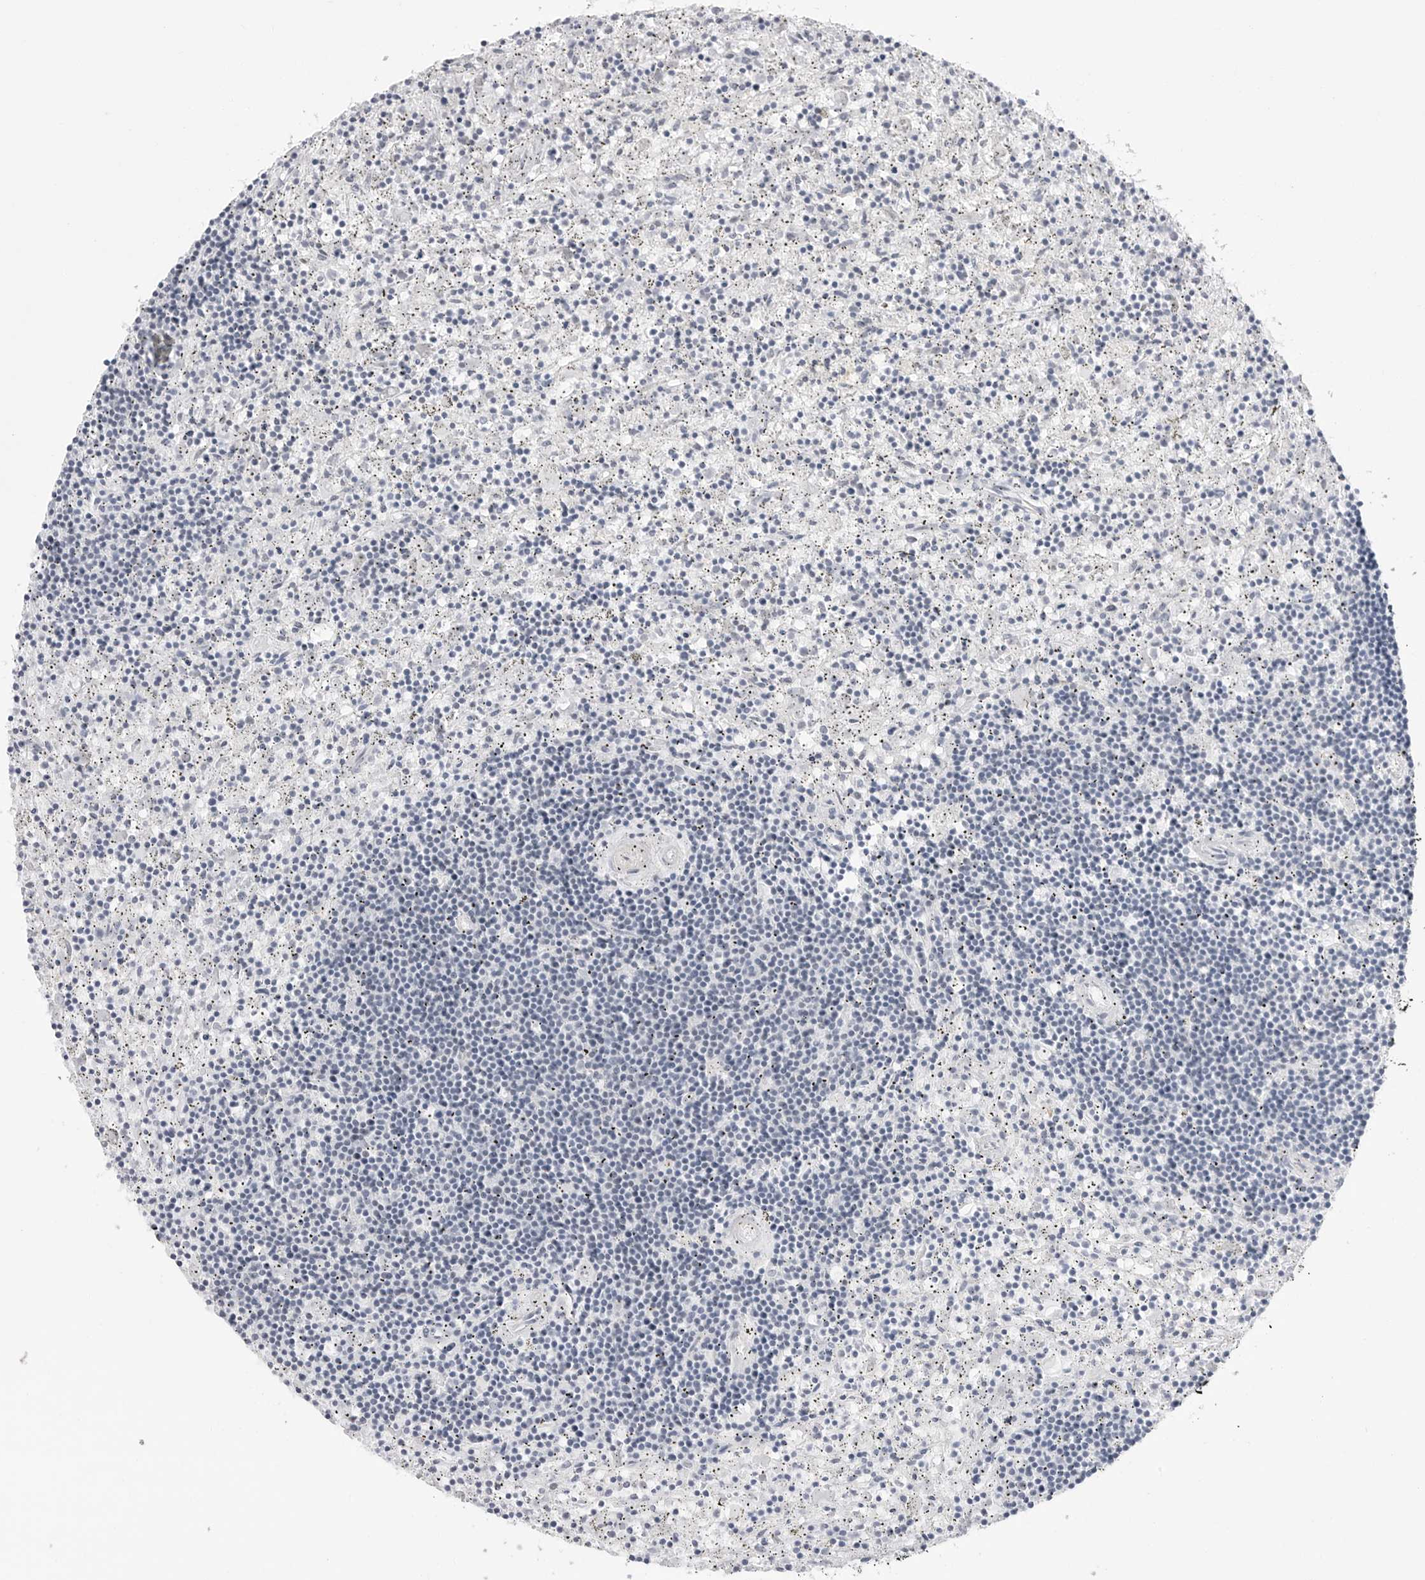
{"staining": {"intensity": "negative", "quantity": "none", "location": "none"}, "tissue": "lymphoma", "cell_type": "Tumor cells", "image_type": "cancer", "snomed": [{"axis": "morphology", "description": "Malignant lymphoma, non-Hodgkin's type, Low grade"}, {"axis": "topography", "description": "Spleen"}], "caption": "This photomicrograph is of lymphoma stained with immunohistochemistry (IHC) to label a protein in brown with the nuclei are counter-stained blue. There is no staining in tumor cells.", "gene": "C1orf162", "patient": {"sex": "male", "age": 76}}